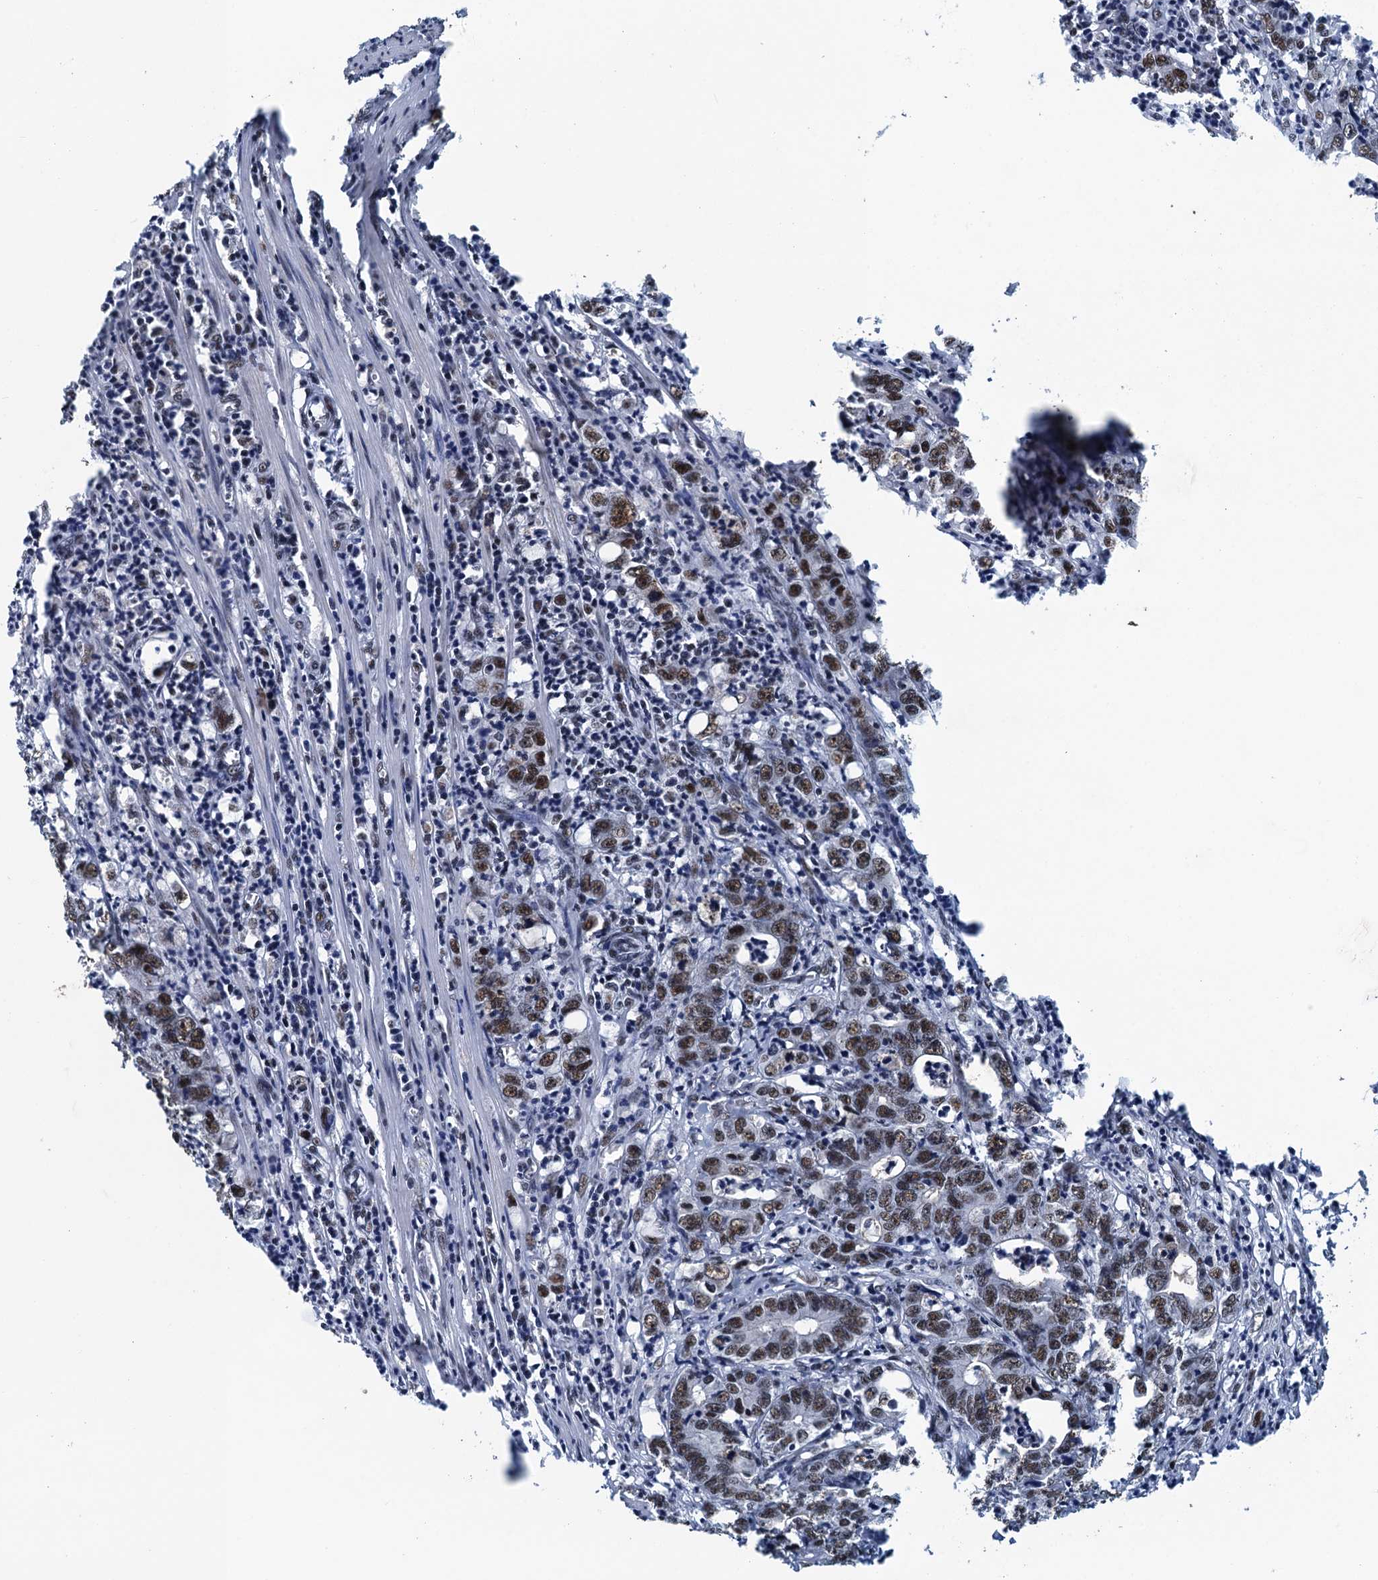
{"staining": {"intensity": "moderate", "quantity": "25%-75%", "location": "nuclear"}, "tissue": "colorectal cancer", "cell_type": "Tumor cells", "image_type": "cancer", "snomed": [{"axis": "morphology", "description": "Adenocarcinoma, NOS"}, {"axis": "topography", "description": "Colon"}], "caption": "DAB immunohistochemical staining of colorectal cancer (adenocarcinoma) shows moderate nuclear protein expression in about 25%-75% of tumor cells.", "gene": "ZC3H18", "patient": {"sex": "female", "age": 75}}